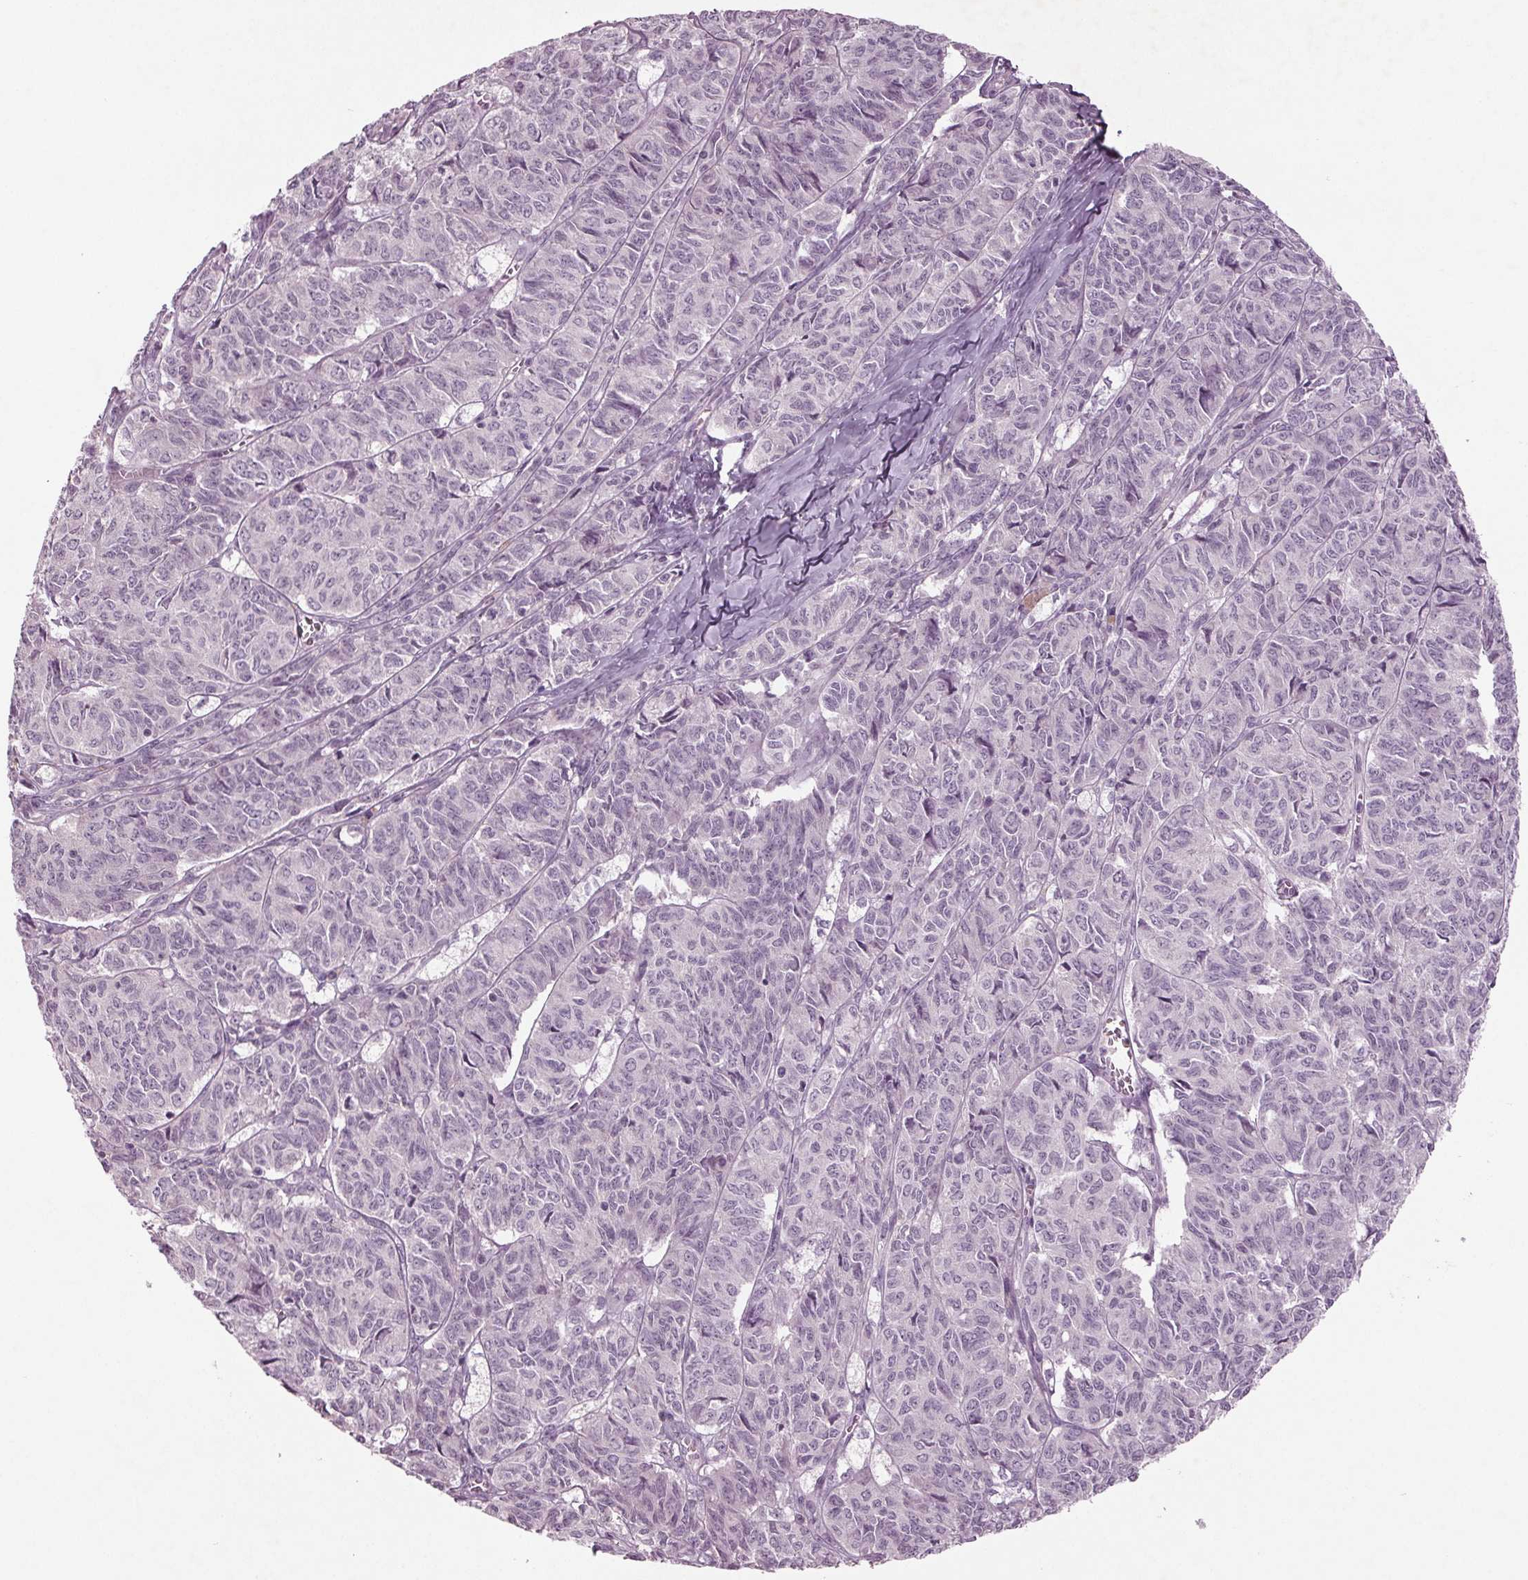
{"staining": {"intensity": "negative", "quantity": "none", "location": "none"}, "tissue": "ovarian cancer", "cell_type": "Tumor cells", "image_type": "cancer", "snomed": [{"axis": "morphology", "description": "Carcinoma, endometroid"}, {"axis": "topography", "description": "Ovary"}], "caption": "Immunohistochemical staining of human ovarian cancer shows no significant positivity in tumor cells. (Brightfield microscopy of DAB immunohistochemistry at high magnification).", "gene": "BHLHE22", "patient": {"sex": "female", "age": 80}}